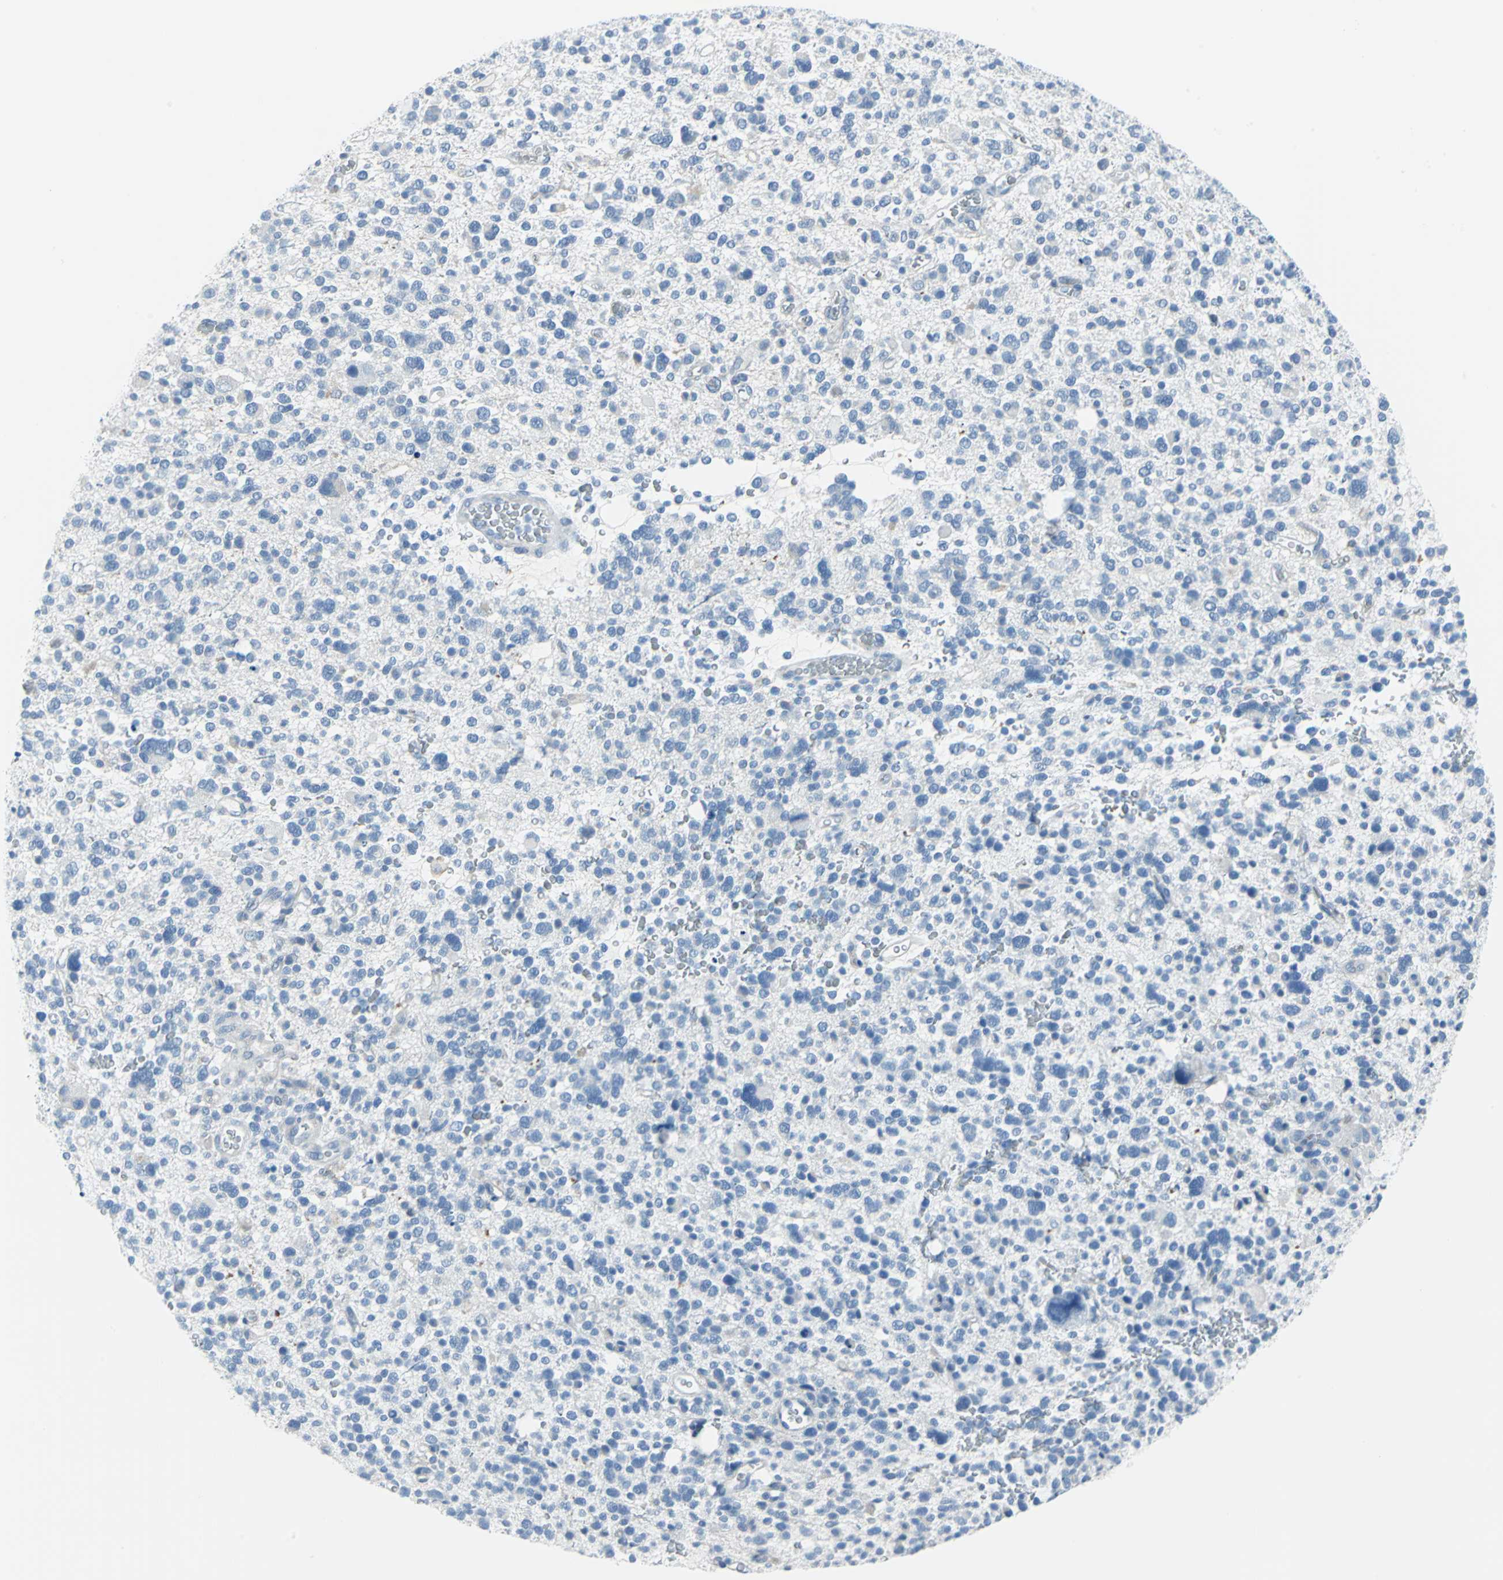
{"staining": {"intensity": "negative", "quantity": "none", "location": "none"}, "tissue": "glioma", "cell_type": "Tumor cells", "image_type": "cancer", "snomed": [{"axis": "morphology", "description": "Glioma, malignant, High grade"}, {"axis": "topography", "description": "Brain"}], "caption": "This is an immunohistochemistry micrograph of malignant glioma (high-grade). There is no staining in tumor cells.", "gene": "CYB5A", "patient": {"sex": "male", "age": 48}}